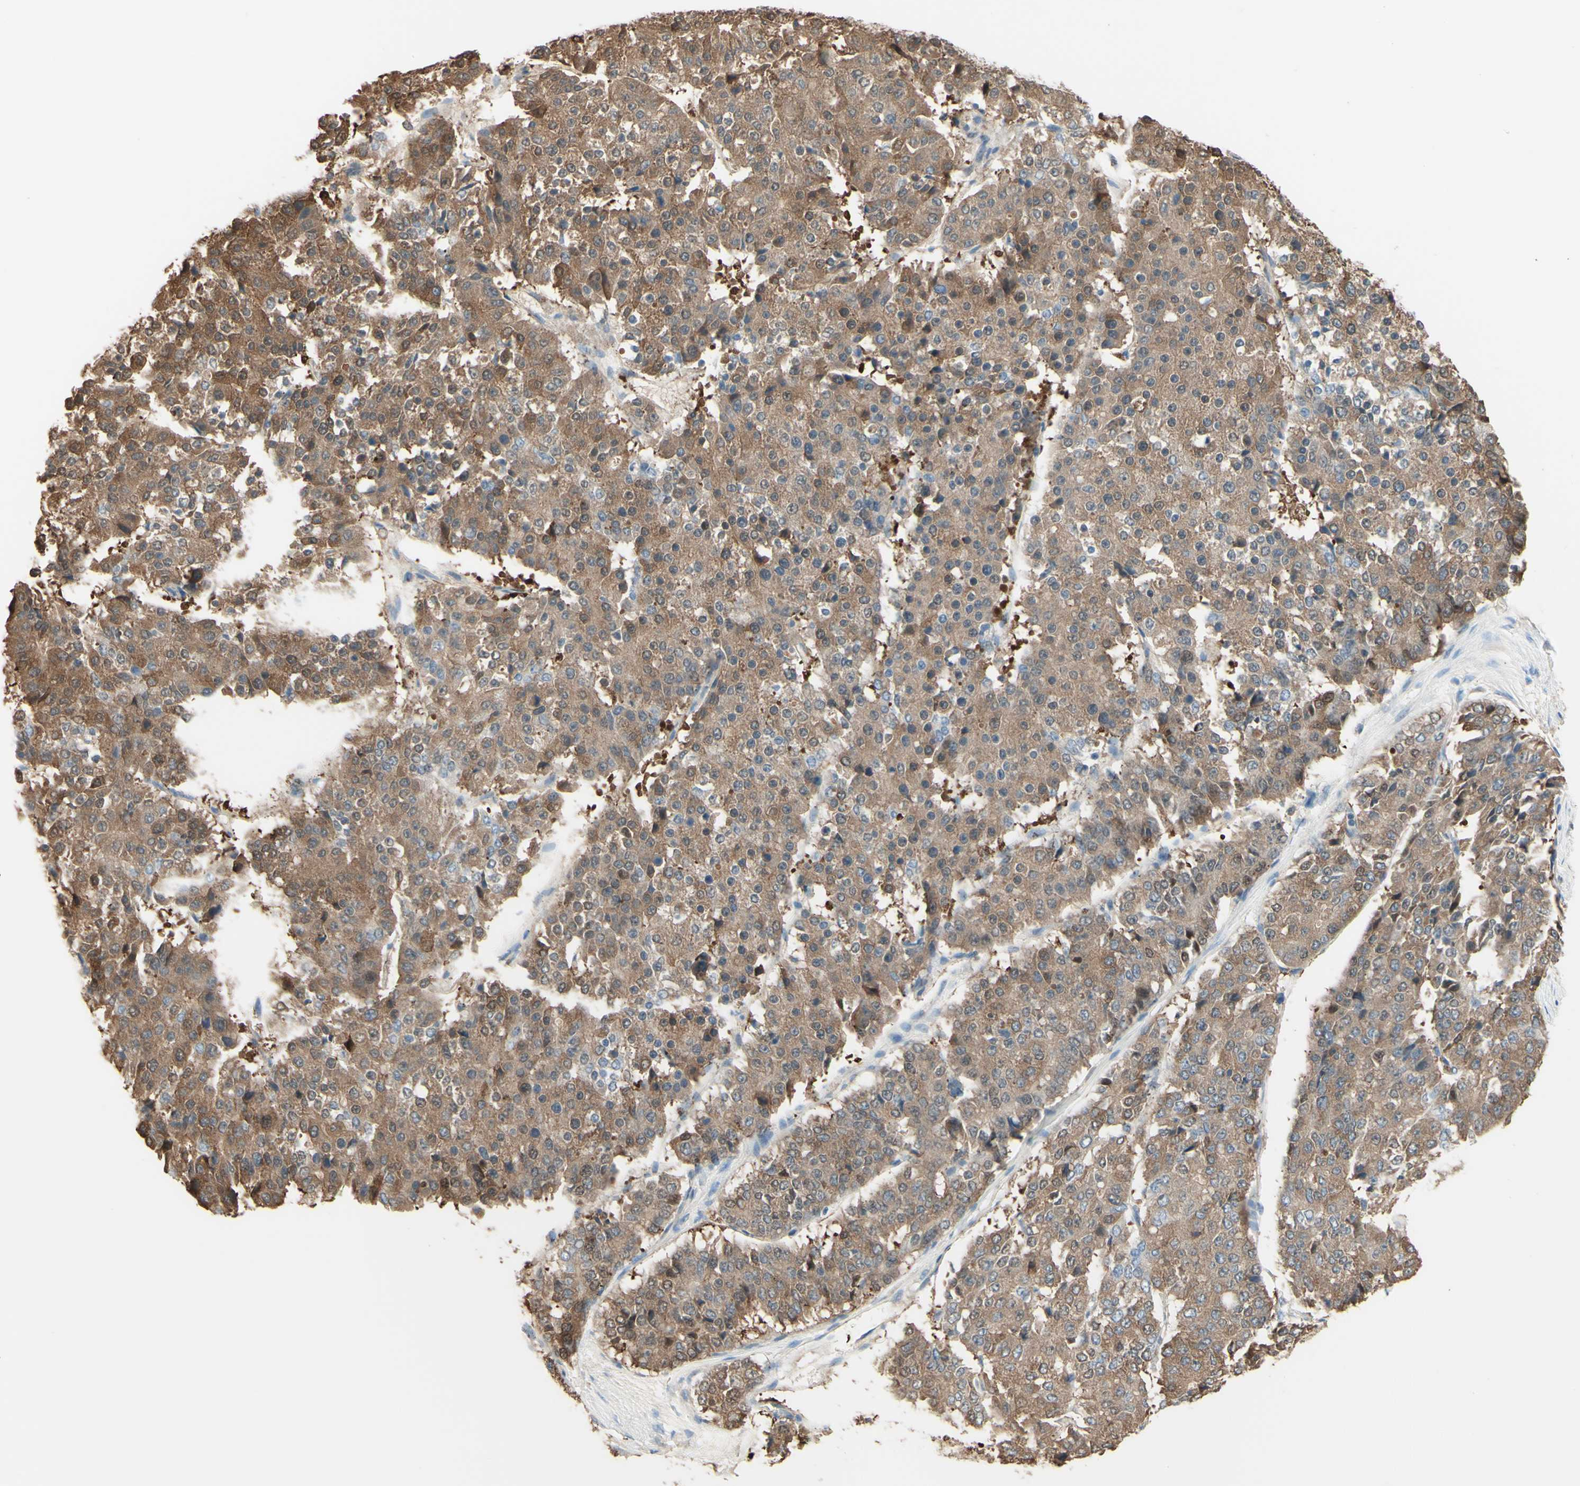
{"staining": {"intensity": "moderate", "quantity": ">75%", "location": "cytoplasmic/membranous"}, "tissue": "pancreatic cancer", "cell_type": "Tumor cells", "image_type": "cancer", "snomed": [{"axis": "morphology", "description": "Adenocarcinoma, NOS"}, {"axis": "topography", "description": "Pancreas"}], "caption": "The histopathology image shows immunohistochemical staining of pancreatic cancer (adenocarcinoma). There is moderate cytoplasmic/membranous expression is present in approximately >75% of tumor cells.", "gene": "MTM1", "patient": {"sex": "male", "age": 50}}